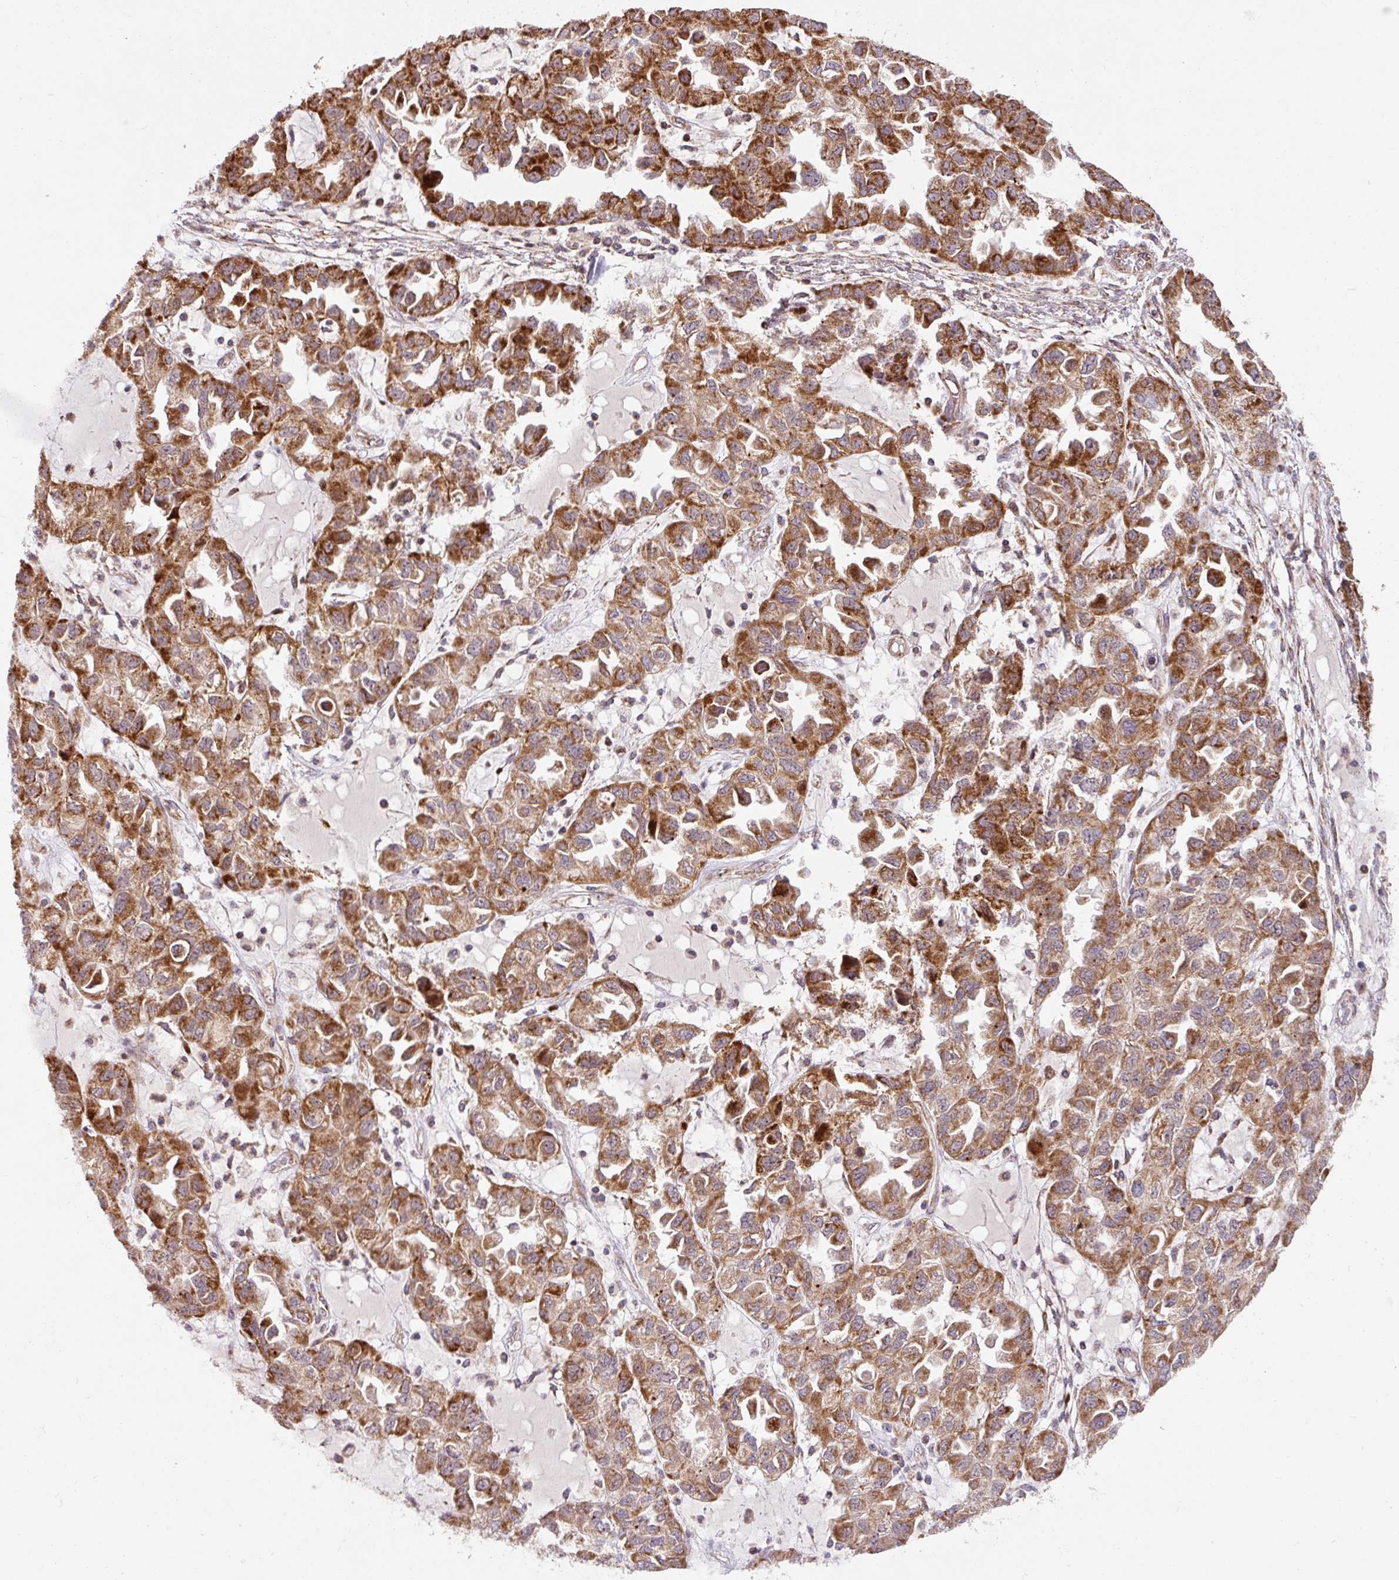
{"staining": {"intensity": "strong", "quantity": ">75%", "location": "cytoplasmic/membranous"}, "tissue": "ovarian cancer", "cell_type": "Tumor cells", "image_type": "cancer", "snomed": [{"axis": "morphology", "description": "Cystadenocarcinoma, serous, NOS"}, {"axis": "topography", "description": "Ovary"}], "caption": "The histopathology image exhibits immunohistochemical staining of serous cystadenocarcinoma (ovarian). There is strong cytoplasmic/membranous positivity is identified in approximately >75% of tumor cells.", "gene": "SARS2", "patient": {"sex": "female", "age": 84}}